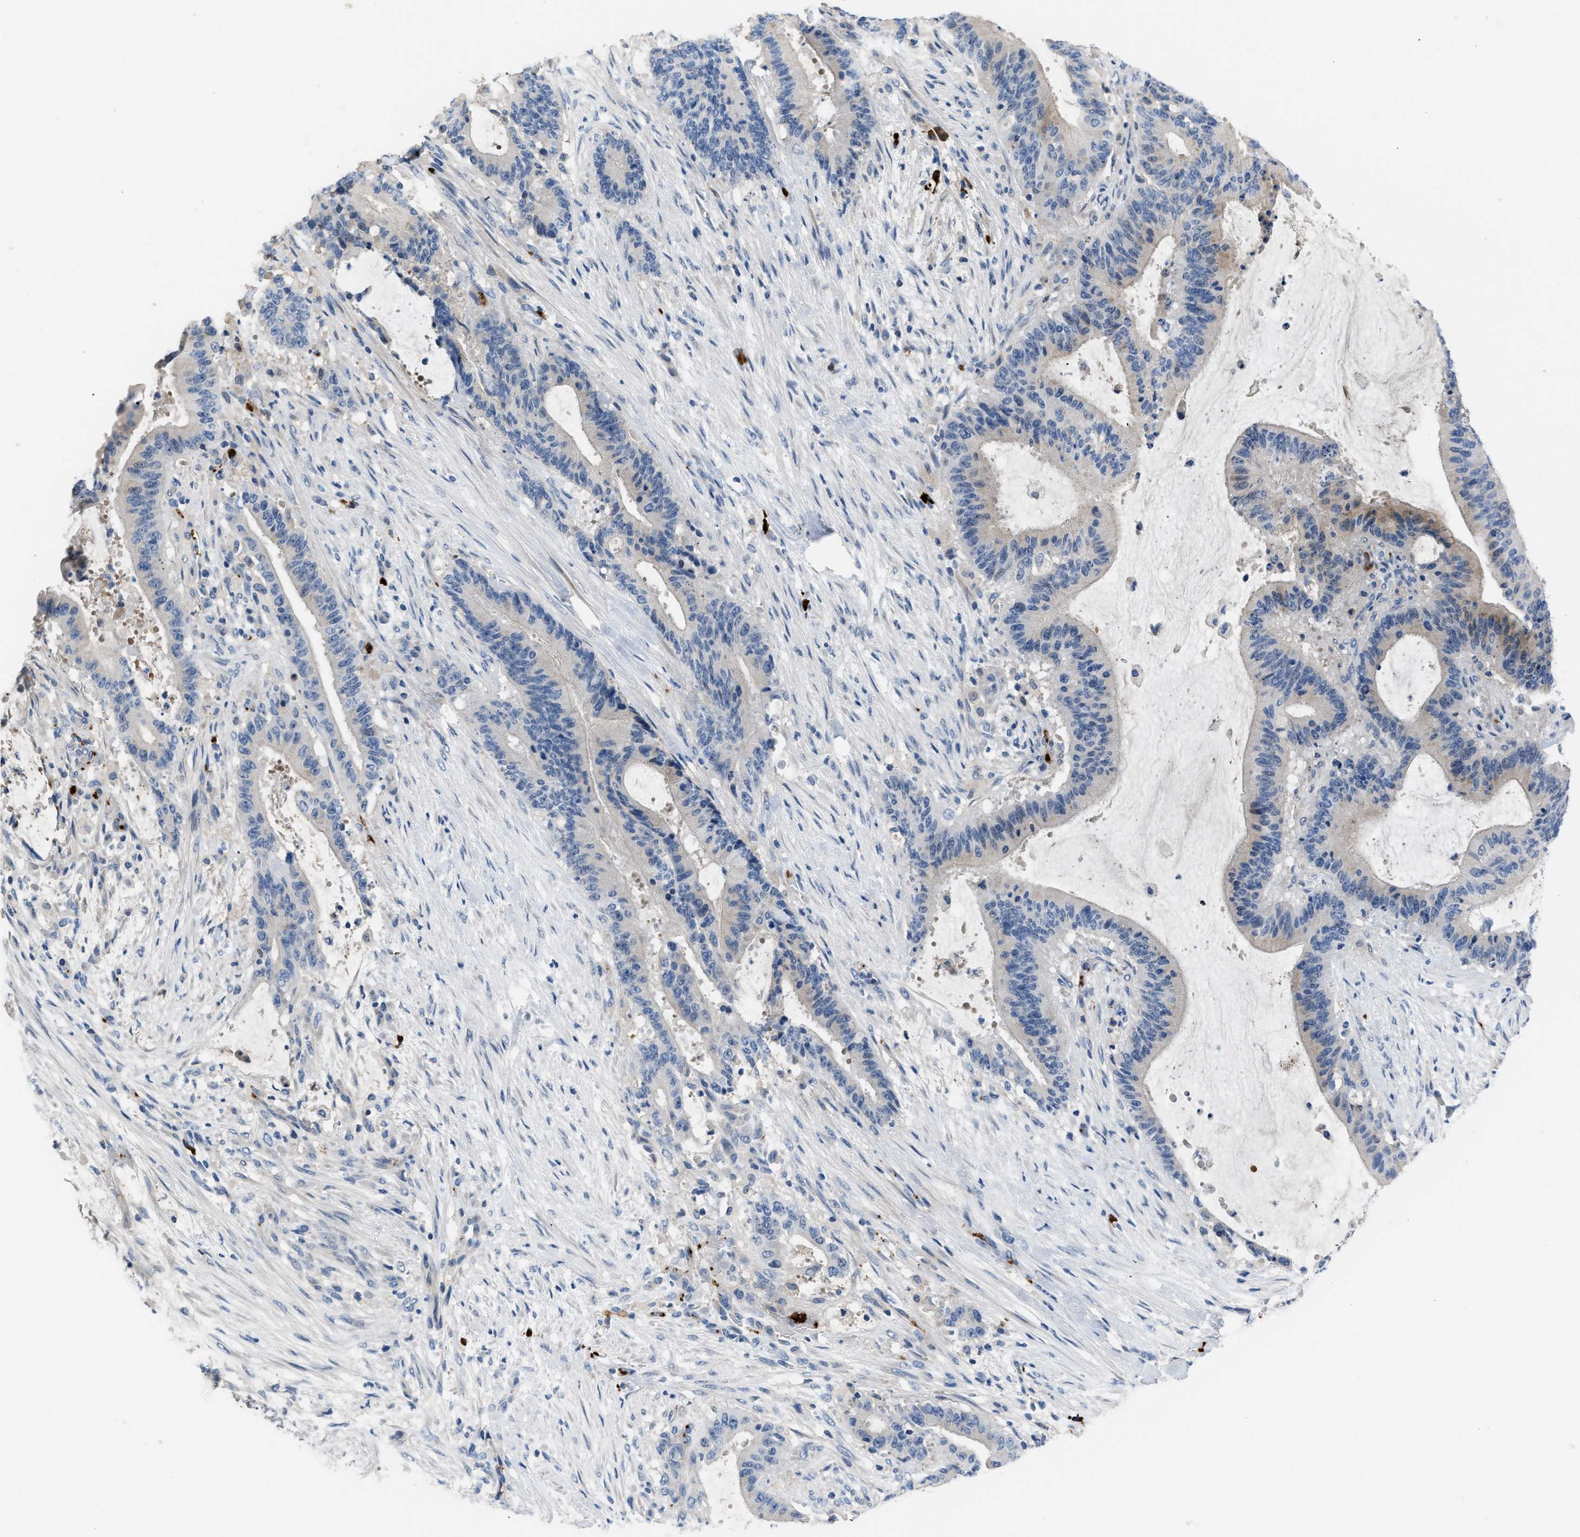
{"staining": {"intensity": "negative", "quantity": "none", "location": "none"}, "tissue": "liver cancer", "cell_type": "Tumor cells", "image_type": "cancer", "snomed": [{"axis": "morphology", "description": "Normal tissue, NOS"}, {"axis": "morphology", "description": "Cholangiocarcinoma"}, {"axis": "topography", "description": "Liver"}, {"axis": "topography", "description": "Peripheral nerve tissue"}], "caption": "A histopathology image of human cholangiocarcinoma (liver) is negative for staining in tumor cells.", "gene": "FGF18", "patient": {"sex": "female", "age": 73}}